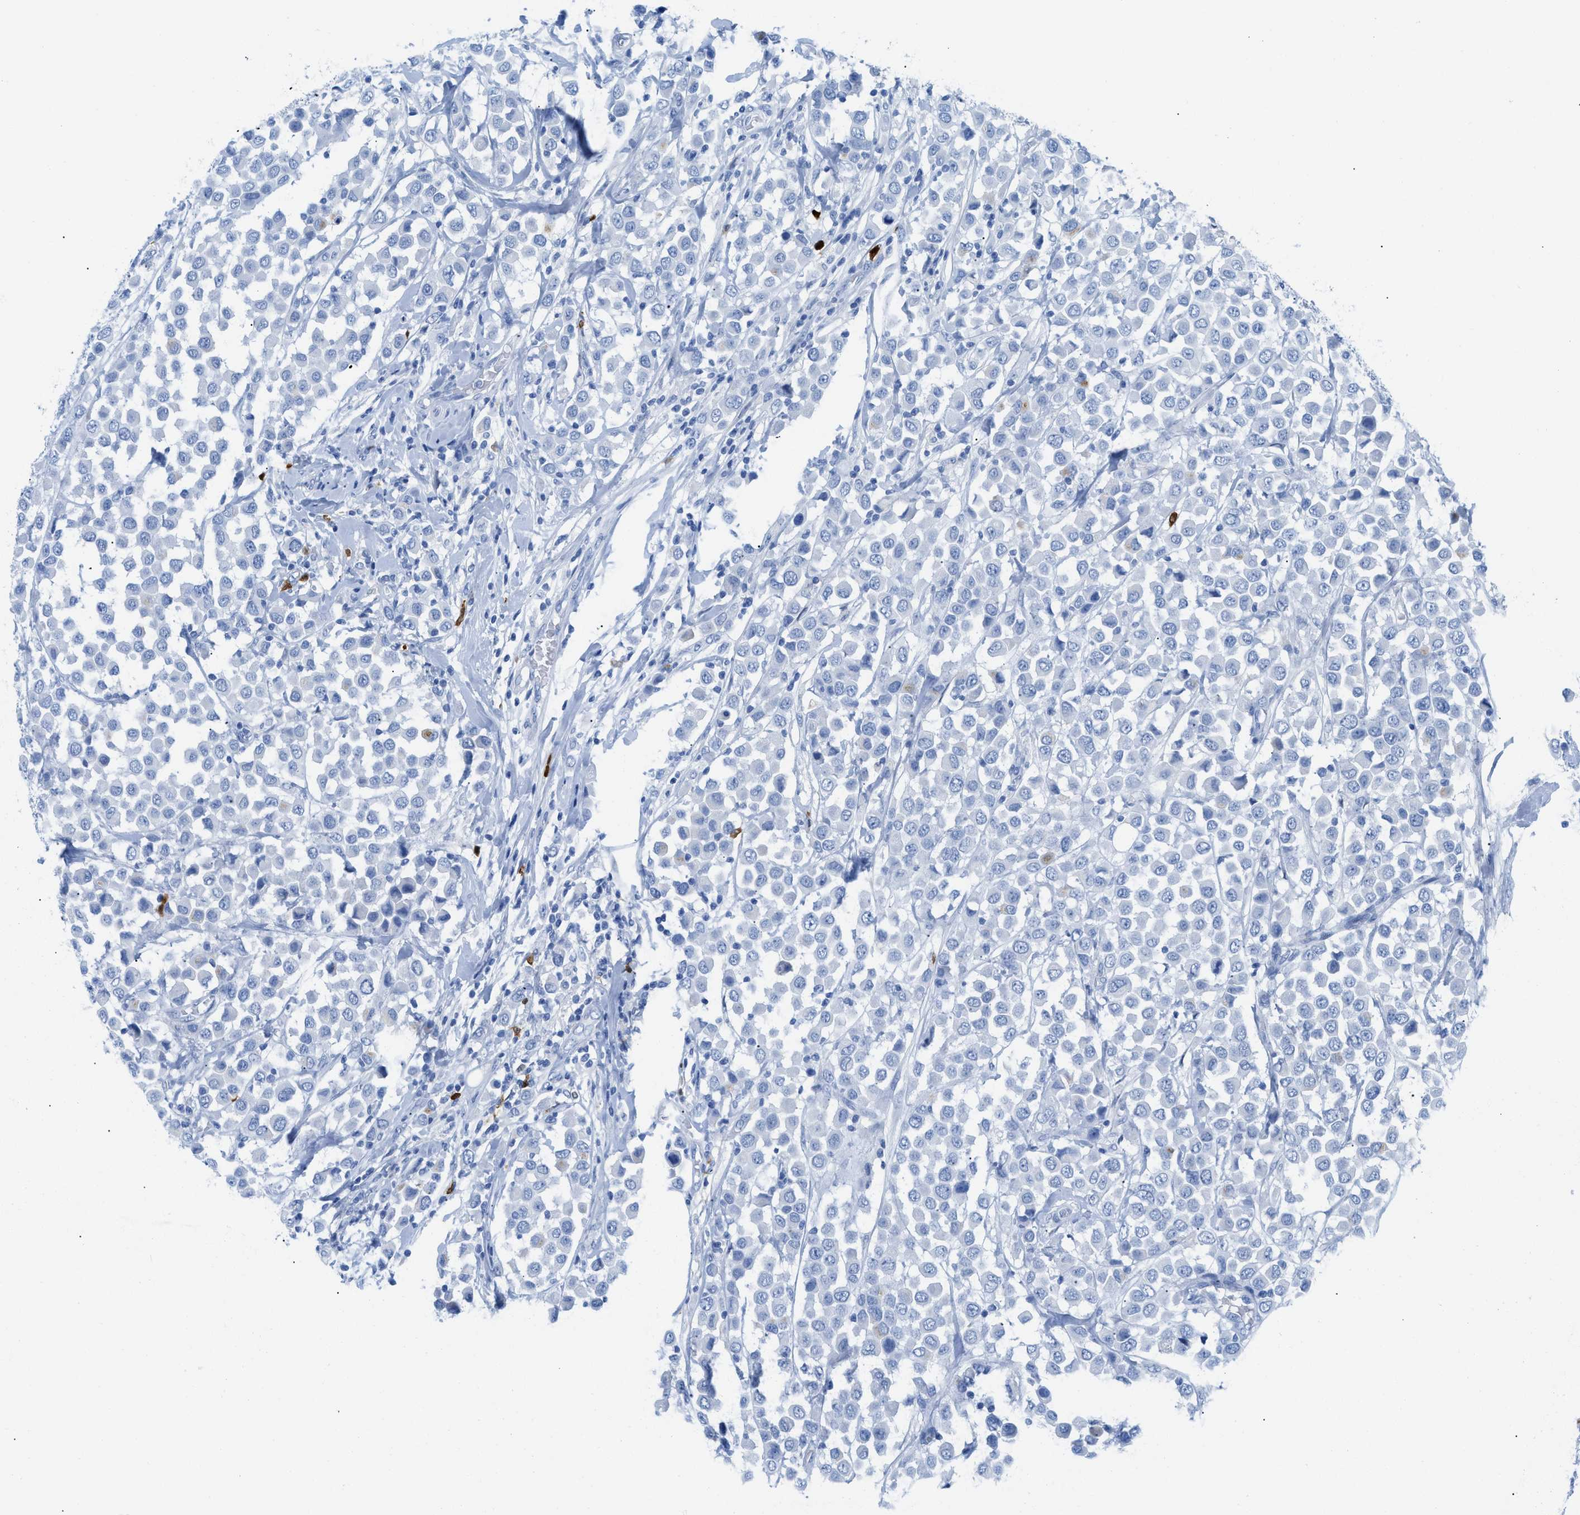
{"staining": {"intensity": "negative", "quantity": "none", "location": "none"}, "tissue": "breast cancer", "cell_type": "Tumor cells", "image_type": "cancer", "snomed": [{"axis": "morphology", "description": "Duct carcinoma"}, {"axis": "topography", "description": "Breast"}], "caption": "This is a histopathology image of immunohistochemistry staining of breast intraductal carcinoma, which shows no staining in tumor cells.", "gene": "TCL1A", "patient": {"sex": "female", "age": 61}}